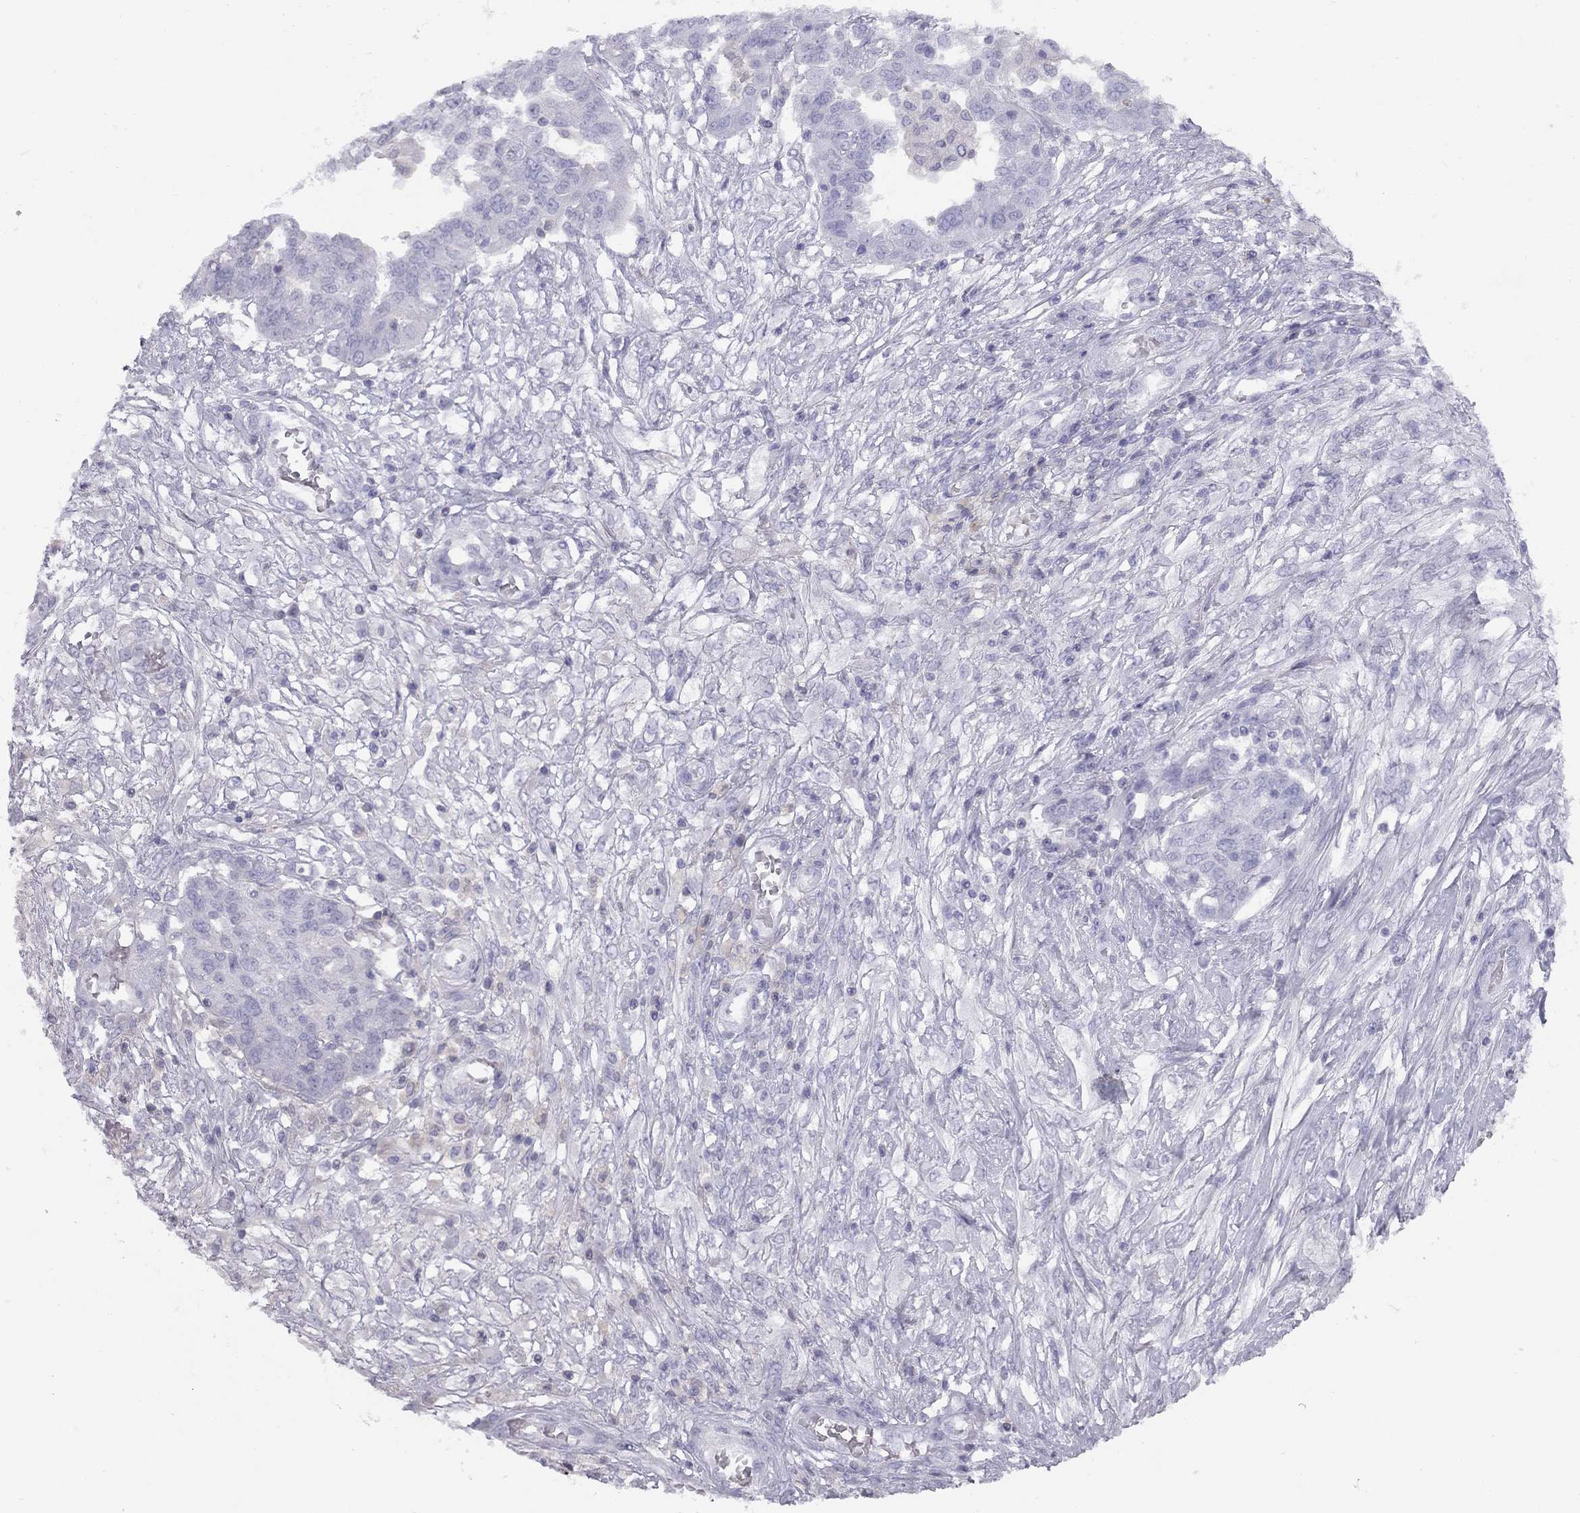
{"staining": {"intensity": "negative", "quantity": "none", "location": "none"}, "tissue": "ovarian cancer", "cell_type": "Tumor cells", "image_type": "cancer", "snomed": [{"axis": "morphology", "description": "Cystadenocarcinoma, serous, NOS"}, {"axis": "topography", "description": "Ovary"}], "caption": "IHC image of human ovarian serous cystadenocarcinoma stained for a protein (brown), which demonstrates no expression in tumor cells. (Stains: DAB (3,3'-diaminobenzidine) IHC with hematoxylin counter stain, Microscopy: brightfield microscopy at high magnification).", "gene": "KLRG1", "patient": {"sex": "female", "age": 67}}